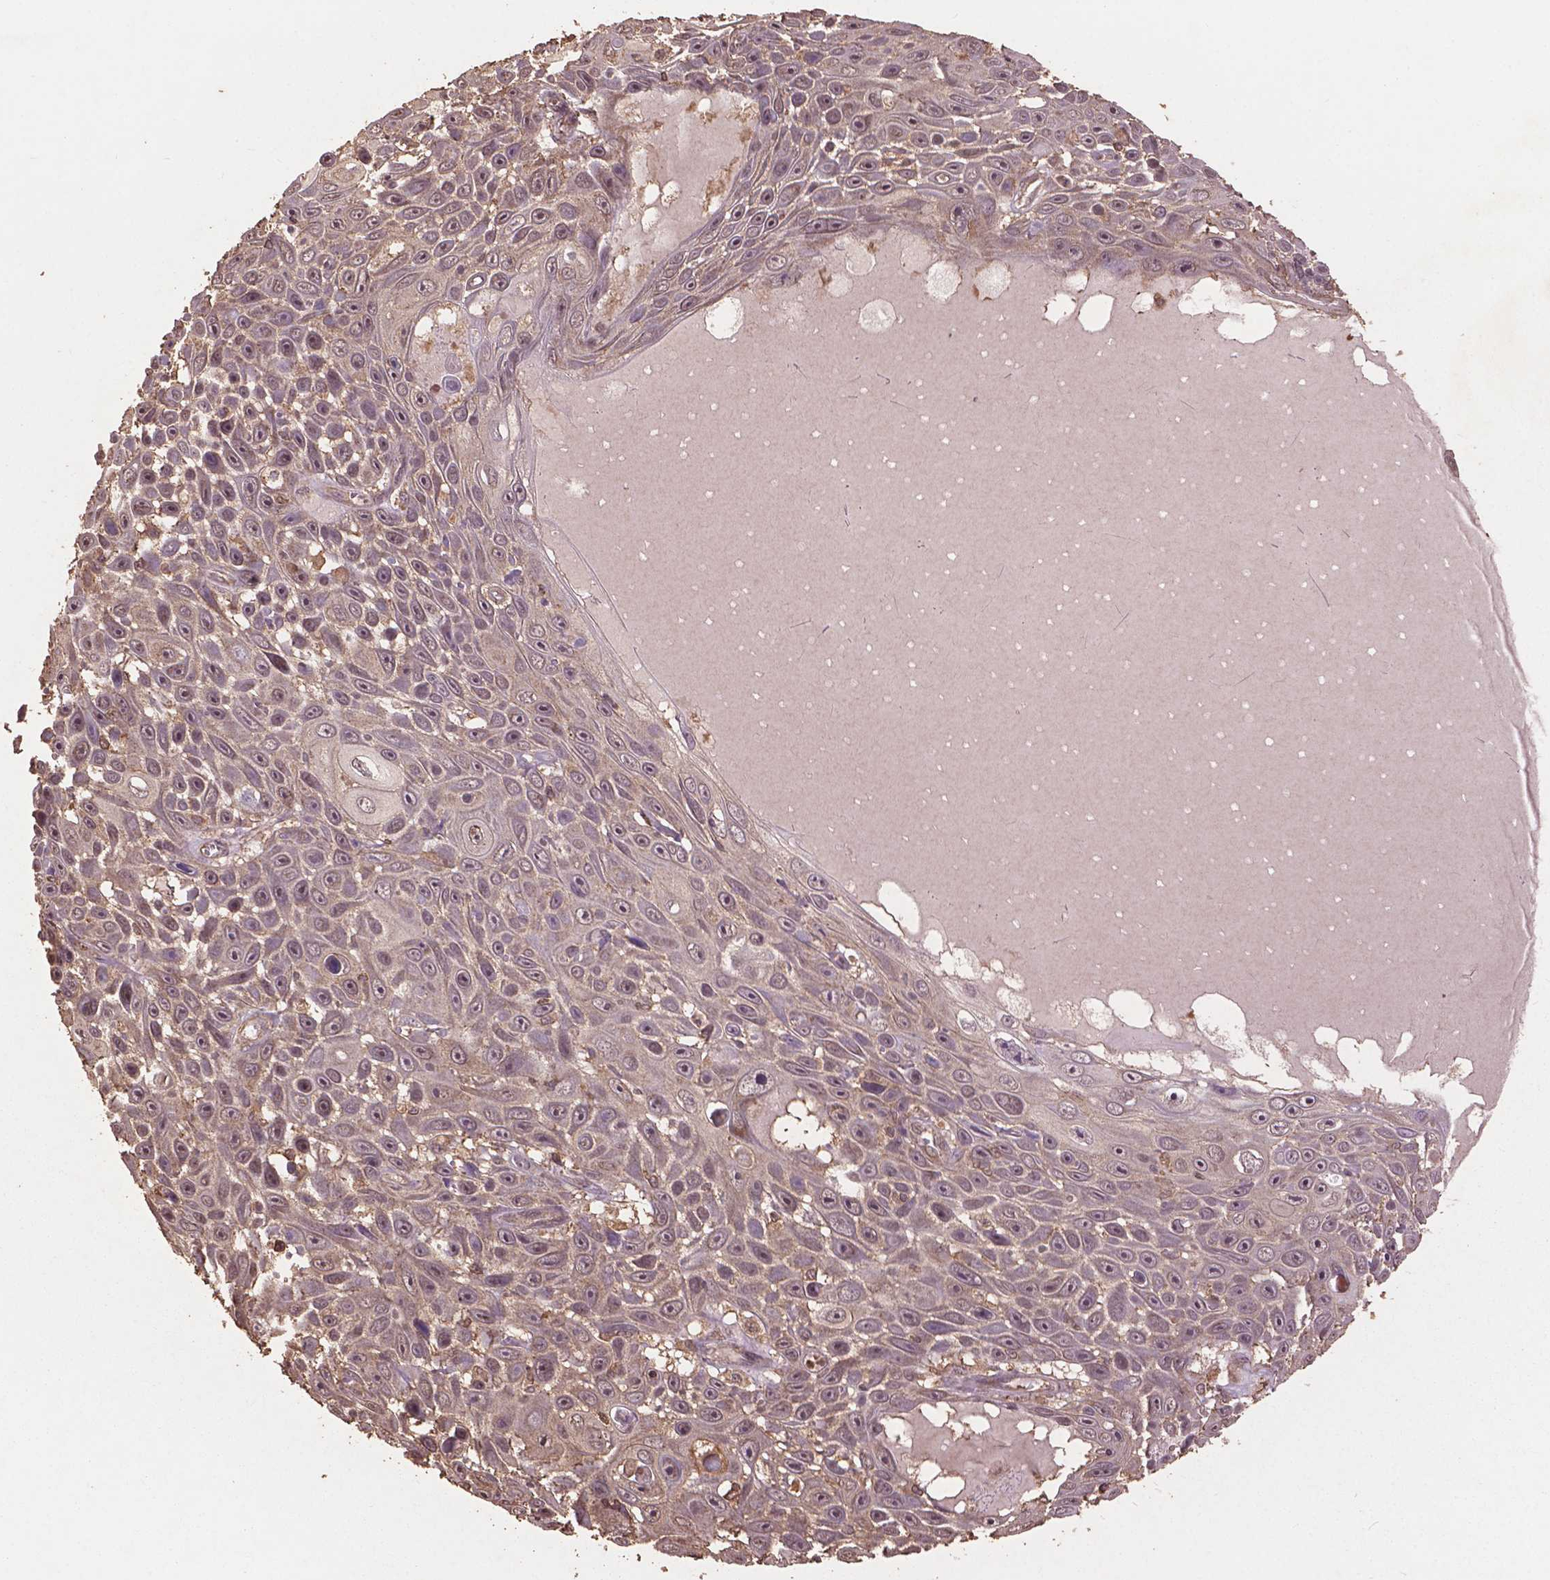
{"staining": {"intensity": "negative", "quantity": "none", "location": "none"}, "tissue": "skin cancer", "cell_type": "Tumor cells", "image_type": "cancer", "snomed": [{"axis": "morphology", "description": "Squamous cell carcinoma, NOS"}, {"axis": "topography", "description": "Skin"}], "caption": "Tumor cells show no significant staining in skin cancer (squamous cell carcinoma).", "gene": "BABAM1", "patient": {"sex": "male", "age": 82}}